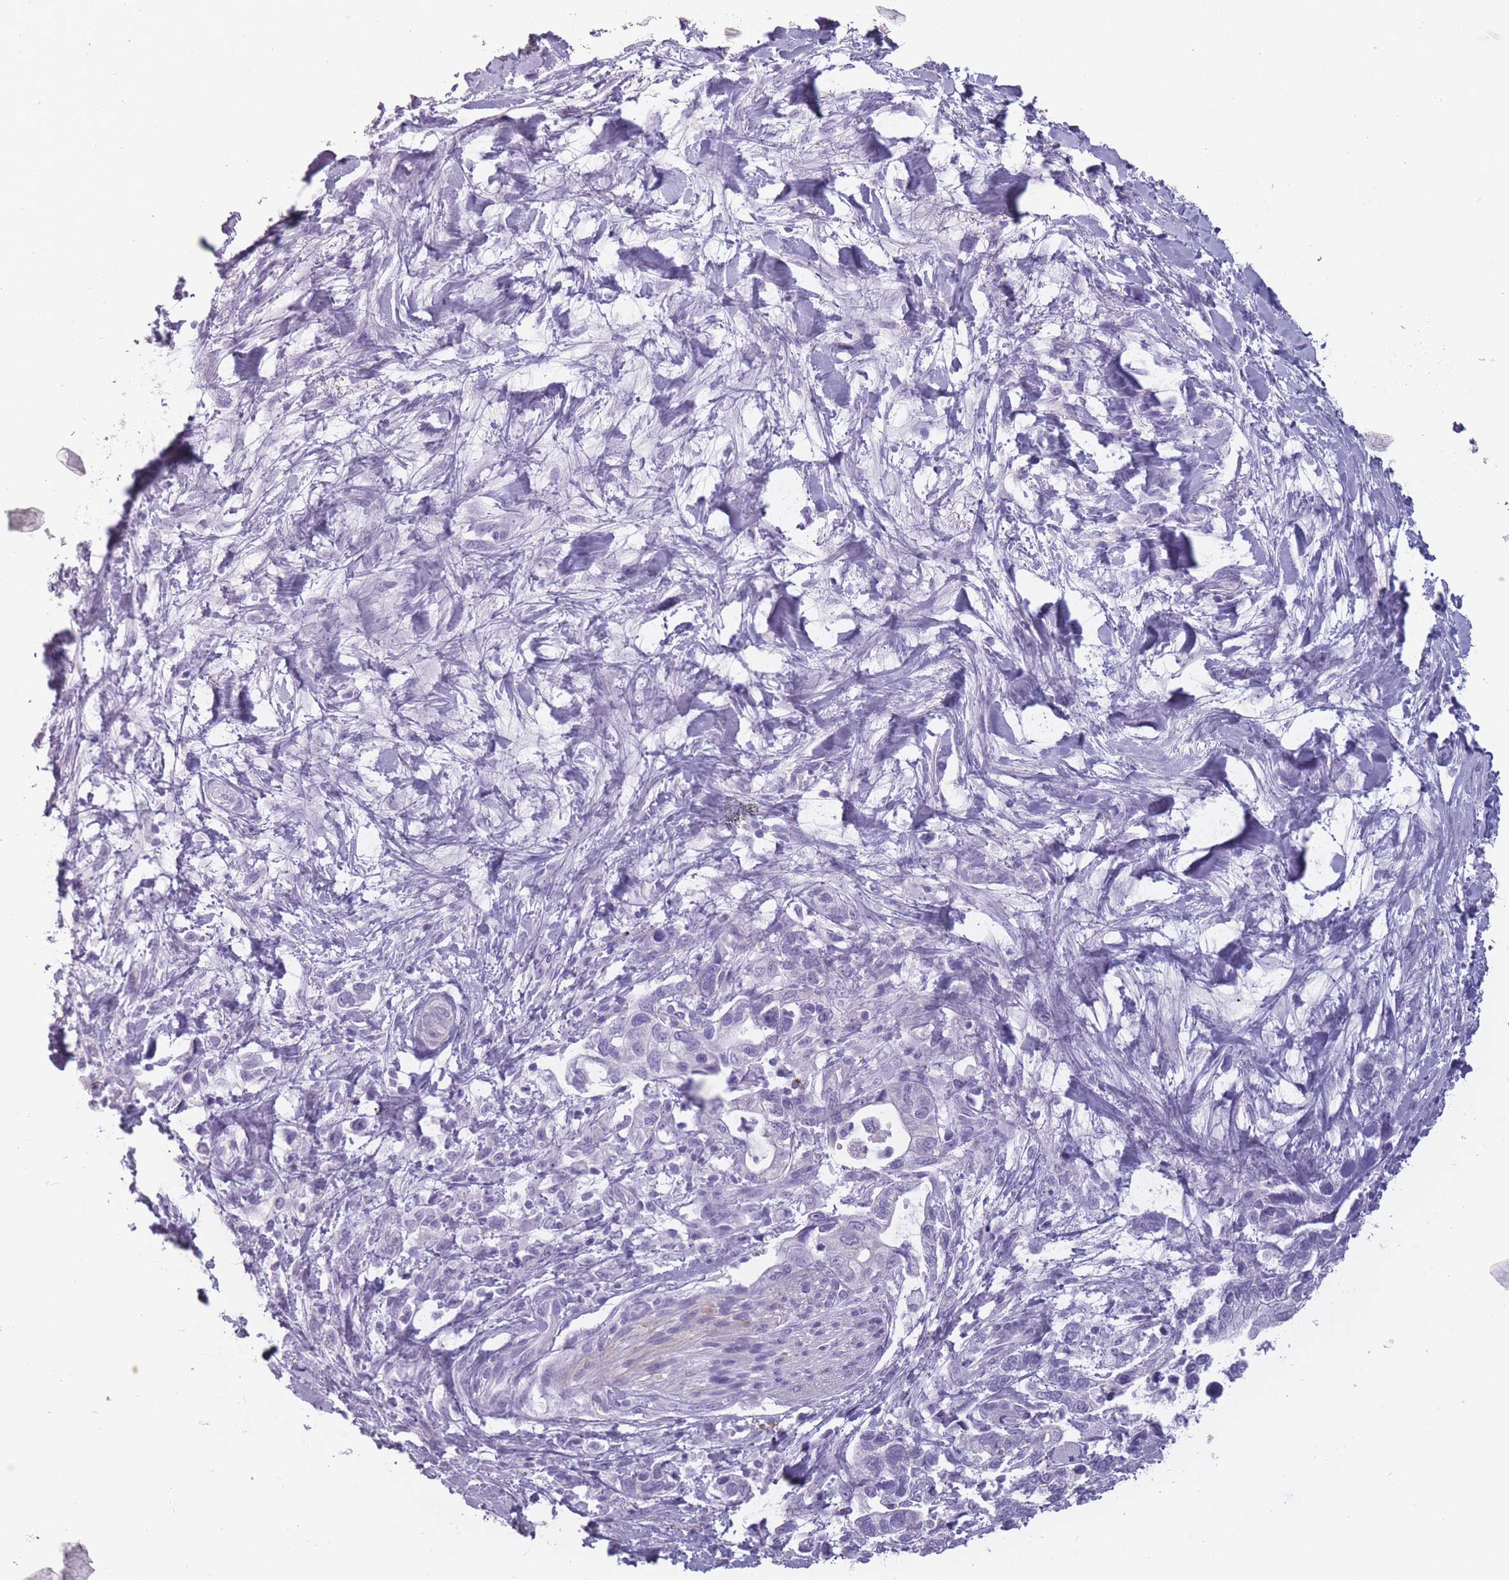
{"staining": {"intensity": "negative", "quantity": "none", "location": "none"}, "tissue": "pancreatic cancer", "cell_type": "Tumor cells", "image_type": "cancer", "snomed": [{"axis": "morphology", "description": "Adenocarcinoma, NOS"}, {"axis": "topography", "description": "Pancreas"}], "caption": "Tumor cells show no significant positivity in pancreatic adenocarcinoma. (DAB (3,3'-diaminobenzidine) IHC visualized using brightfield microscopy, high magnification).", "gene": "PPFIA3", "patient": {"sex": "male", "age": 70}}